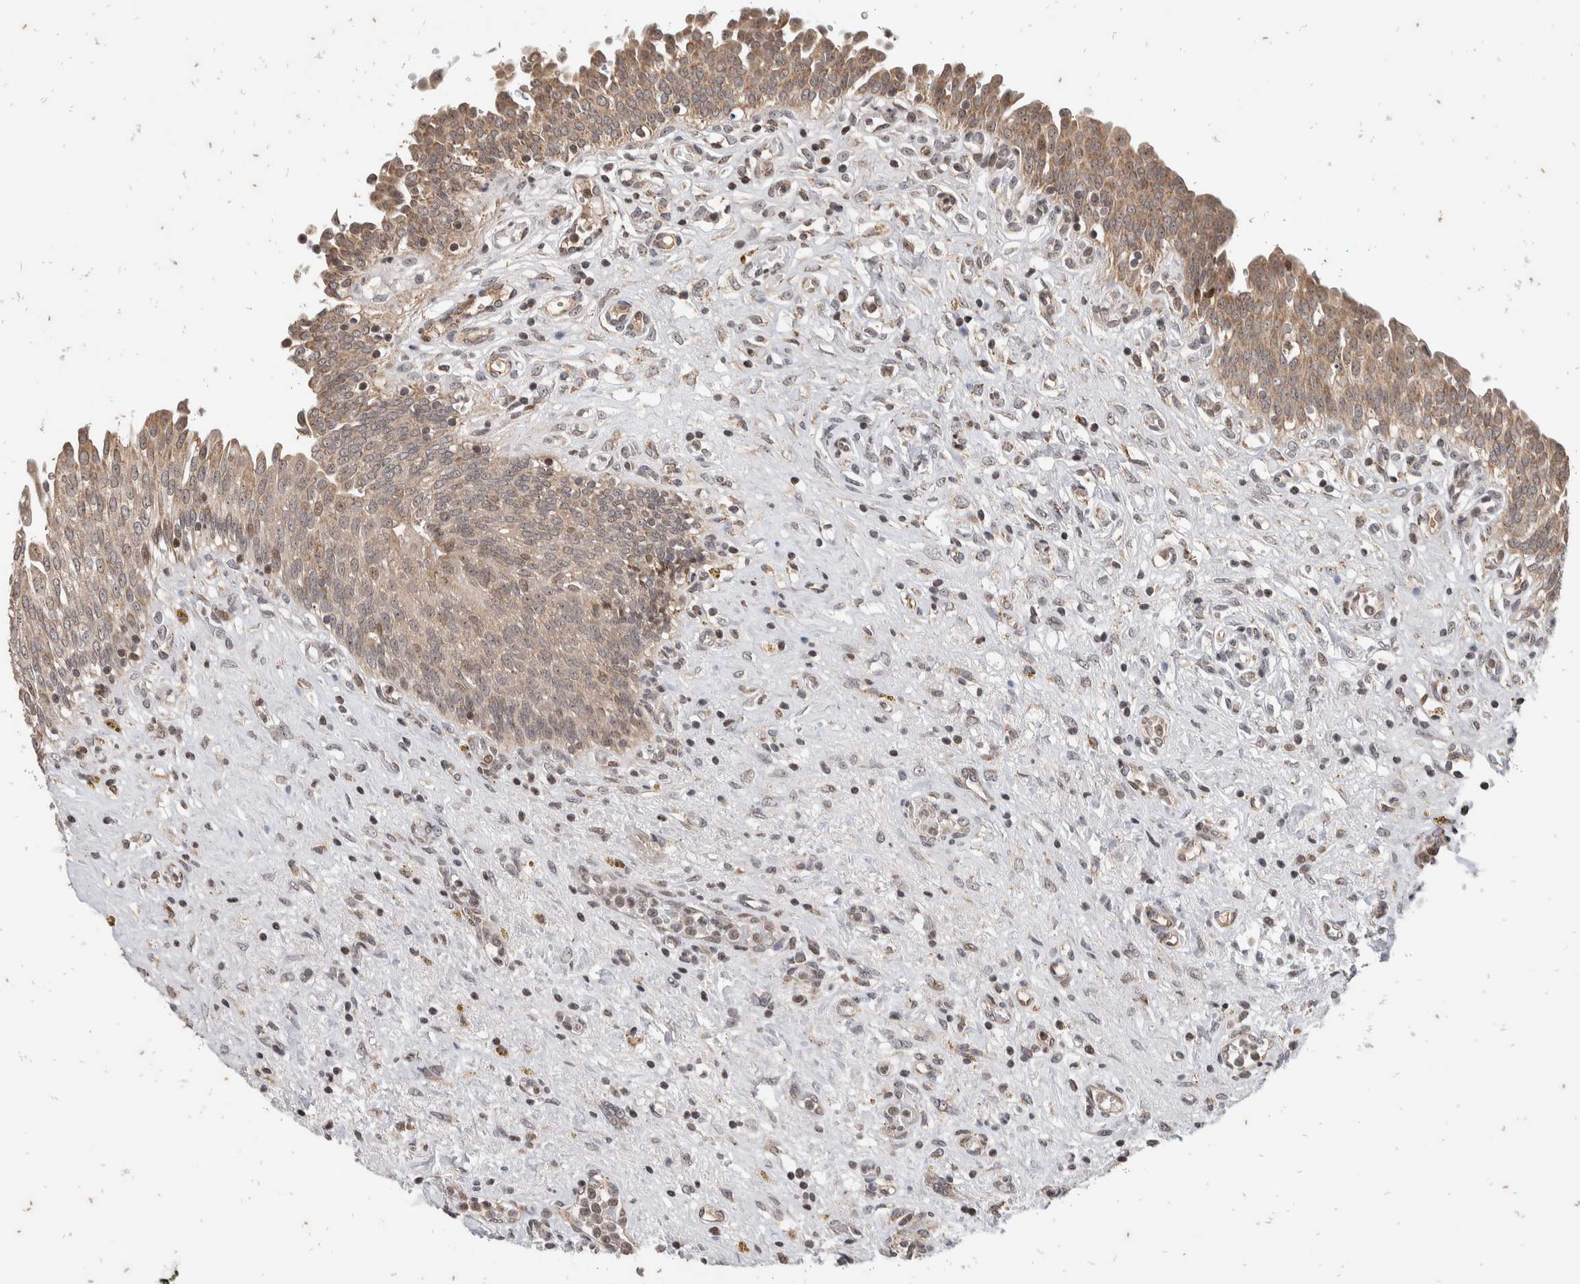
{"staining": {"intensity": "weak", "quantity": ">75%", "location": "cytoplasmic/membranous,nuclear"}, "tissue": "urinary bladder", "cell_type": "Urothelial cells", "image_type": "normal", "snomed": [{"axis": "morphology", "description": "Urothelial carcinoma, High grade"}, {"axis": "topography", "description": "Urinary bladder"}], "caption": "Protein staining reveals weak cytoplasmic/membranous,nuclear staining in about >75% of urothelial cells in unremarkable urinary bladder.", "gene": "ATXN7L1", "patient": {"sex": "male", "age": 46}}